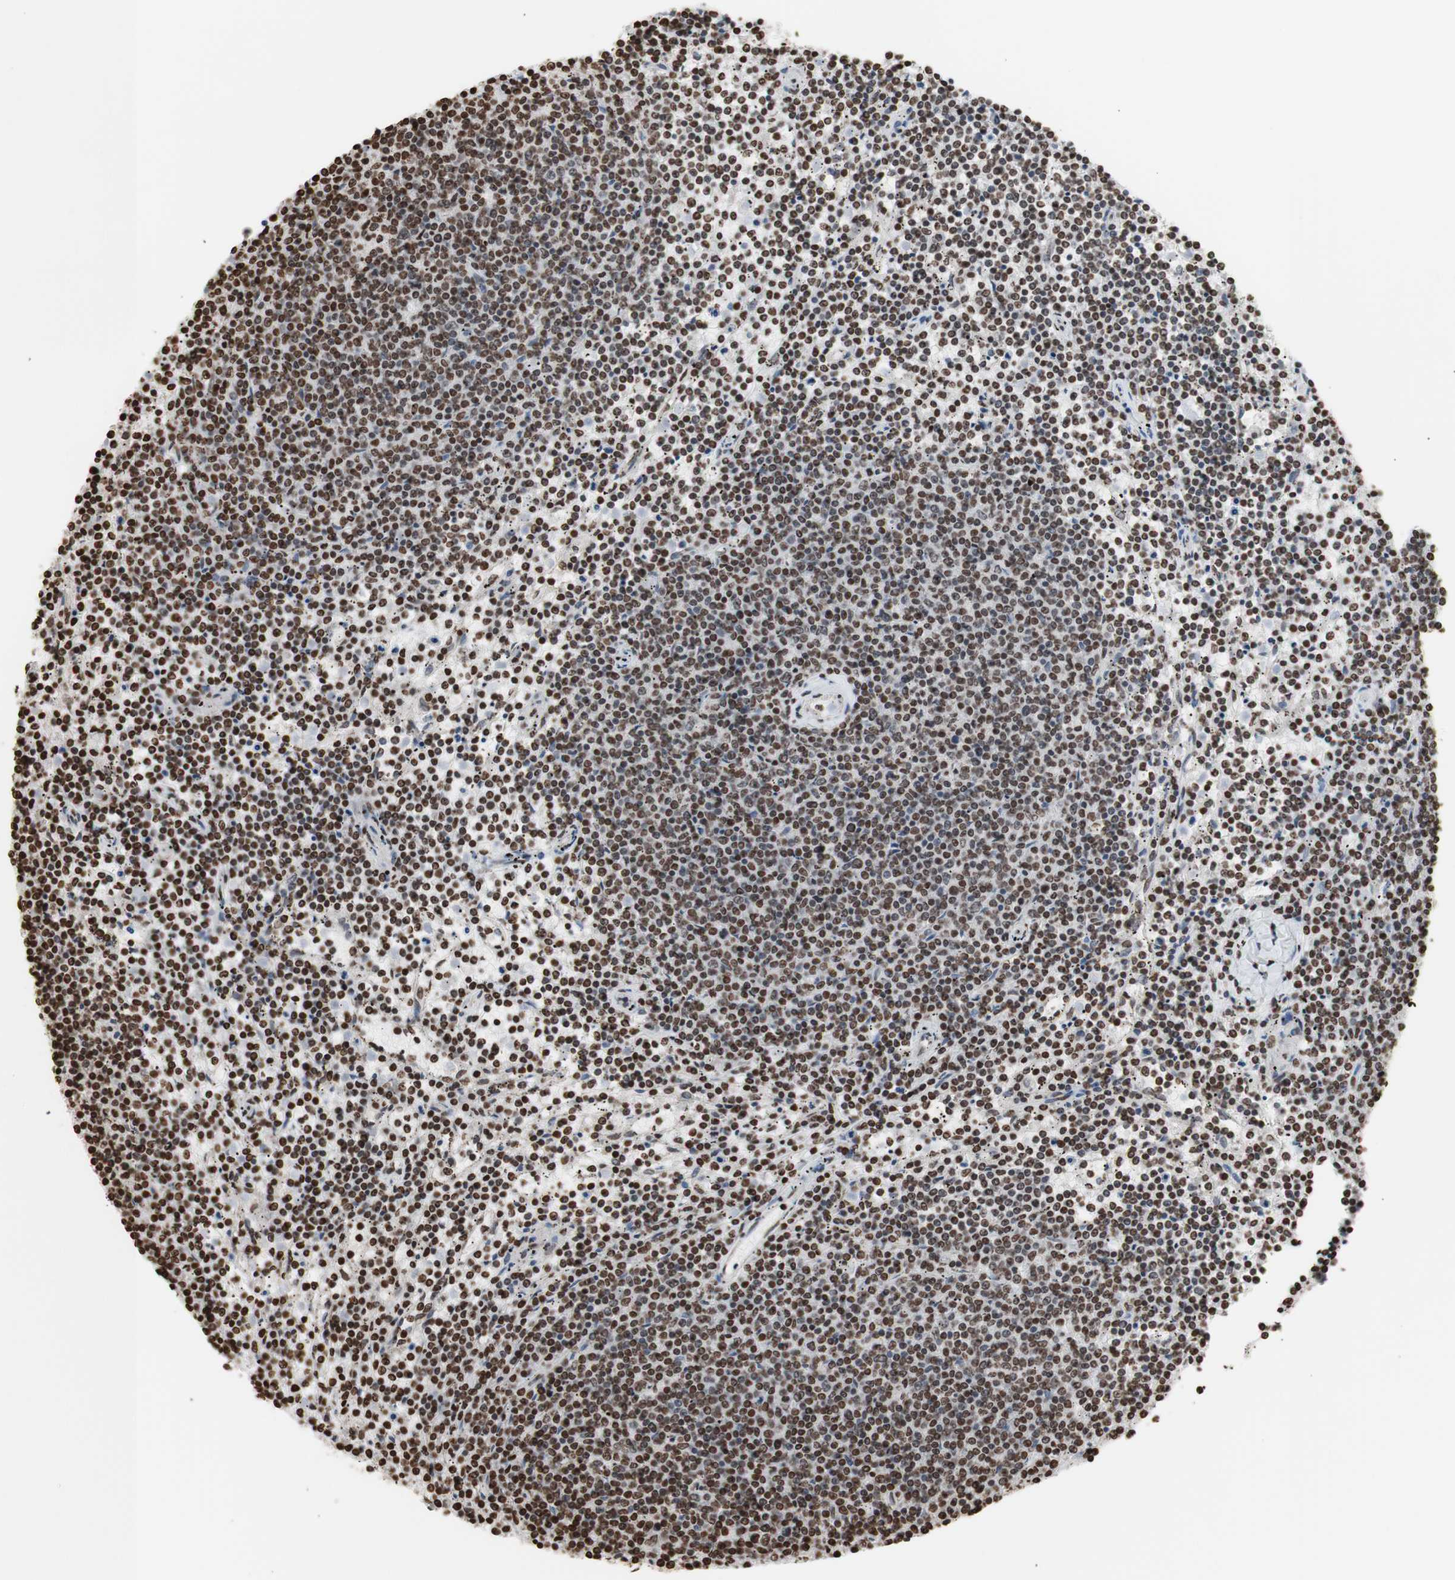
{"staining": {"intensity": "moderate", "quantity": ">75%", "location": "nuclear"}, "tissue": "lymphoma", "cell_type": "Tumor cells", "image_type": "cancer", "snomed": [{"axis": "morphology", "description": "Malignant lymphoma, non-Hodgkin's type, Low grade"}, {"axis": "topography", "description": "Spleen"}], "caption": "Immunohistochemical staining of low-grade malignant lymphoma, non-Hodgkin's type reveals medium levels of moderate nuclear protein expression in about >75% of tumor cells. The protein is stained brown, and the nuclei are stained in blue (DAB (3,3'-diaminobenzidine) IHC with brightfield microscopy, high magnification).", "gene": "SNAI2", "patient": {"sex": "female", "age": 50}}